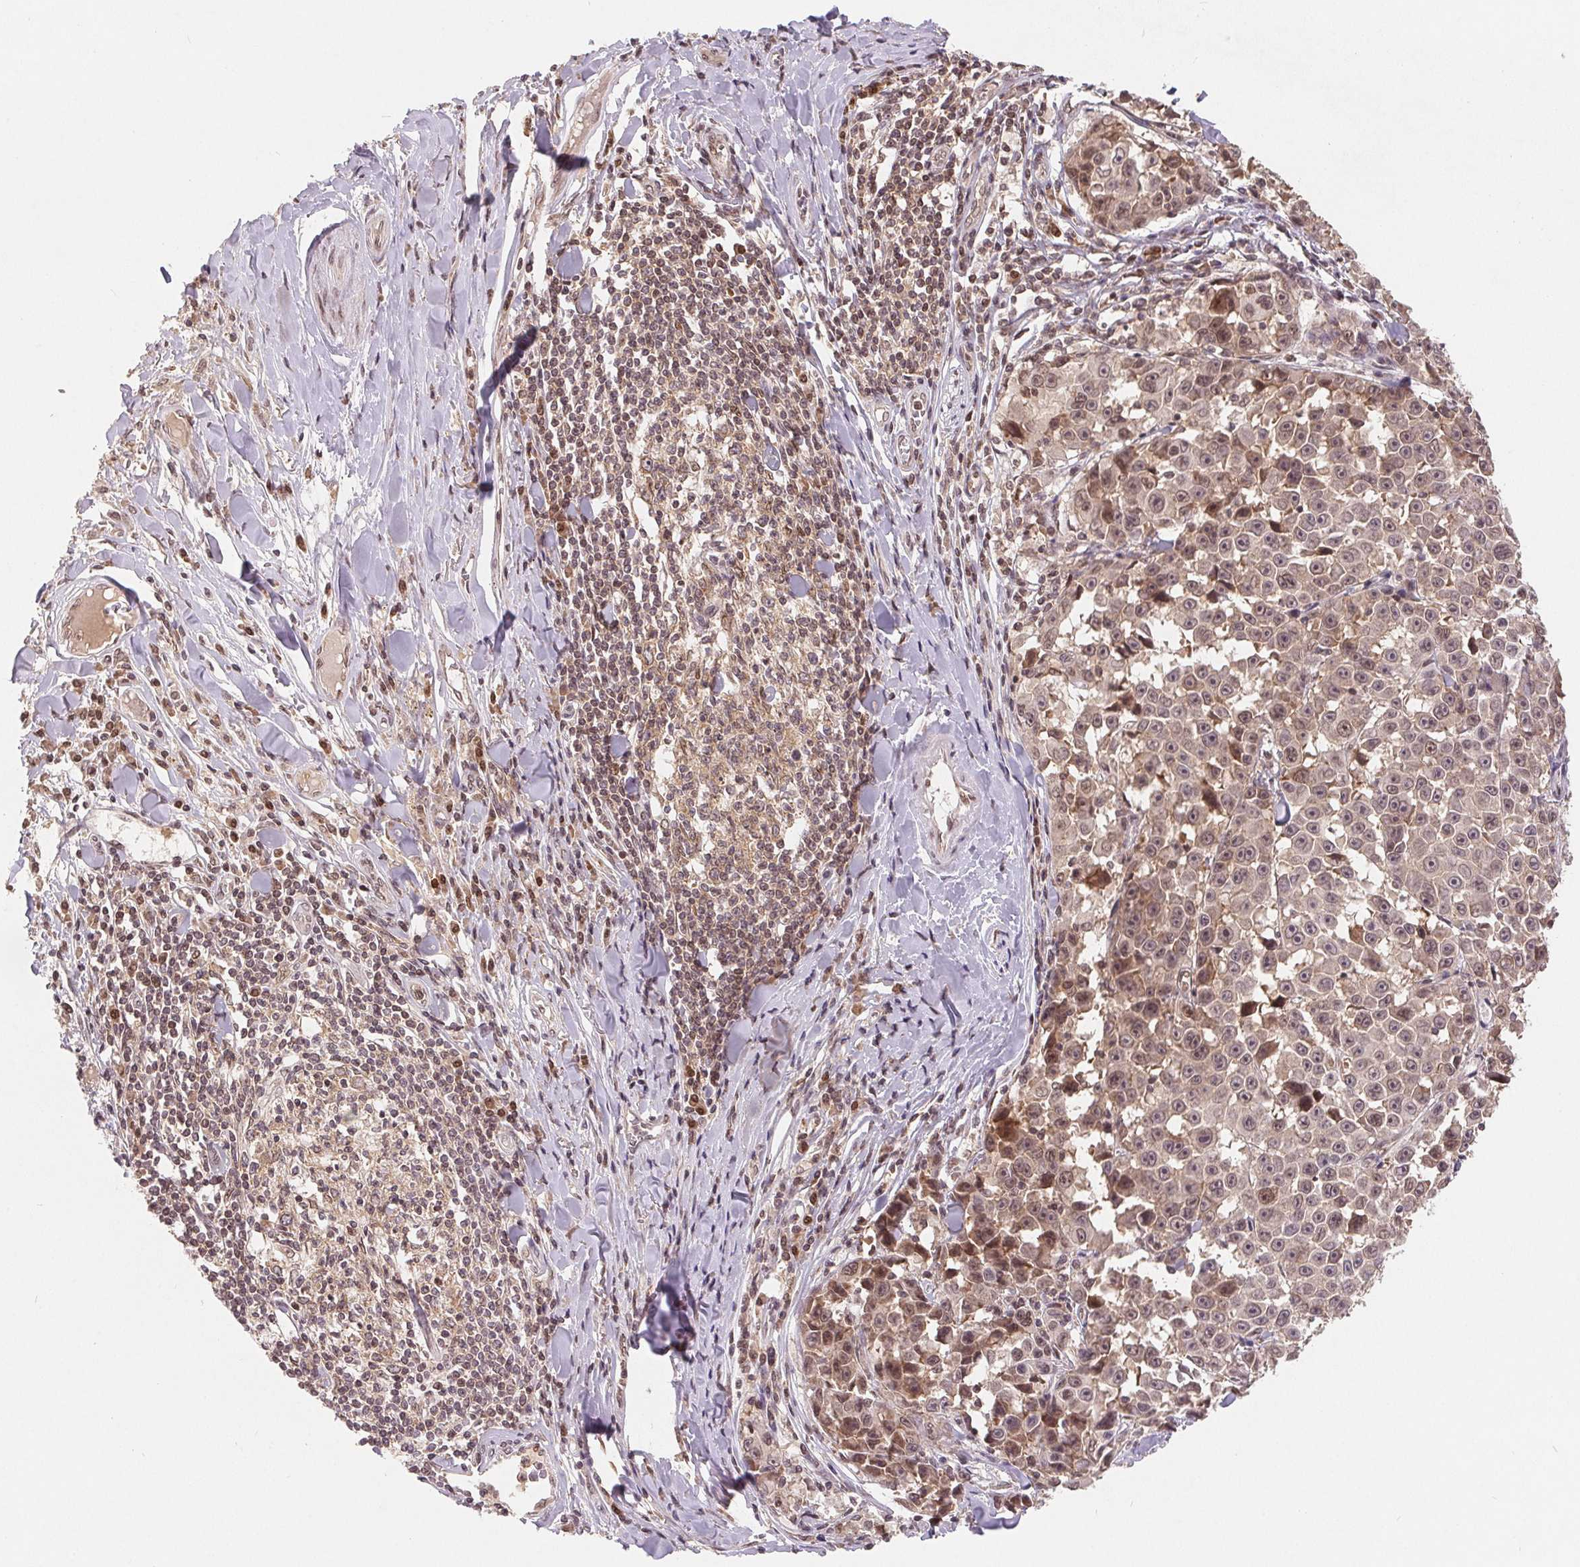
{"staining": {"intensity": "weak", "quantity": ">75%", "location": "cytoplasmic/membranous,nuclear"}, "tissue": "melanoma", "cell_type": "Tumor cells", "image_type": "cancer", "snomed": [{"axis": "morphology", "description": "Malignant melanoma, NOS"}, {"axis": "topography", "description": "Skin"}], "caption": "Melanoma tissue displays weak cytoplasmic/membranous and nuclear expression in approximately >75% of tumor cells, visualized by immunohistochemistry. (Stains: DAB in brown, nuclei in blue, Microscopy: brightfield microscopy at high magnification).", "gene": "HMGN3", "patient": {"sex": "female", "age": 66}}